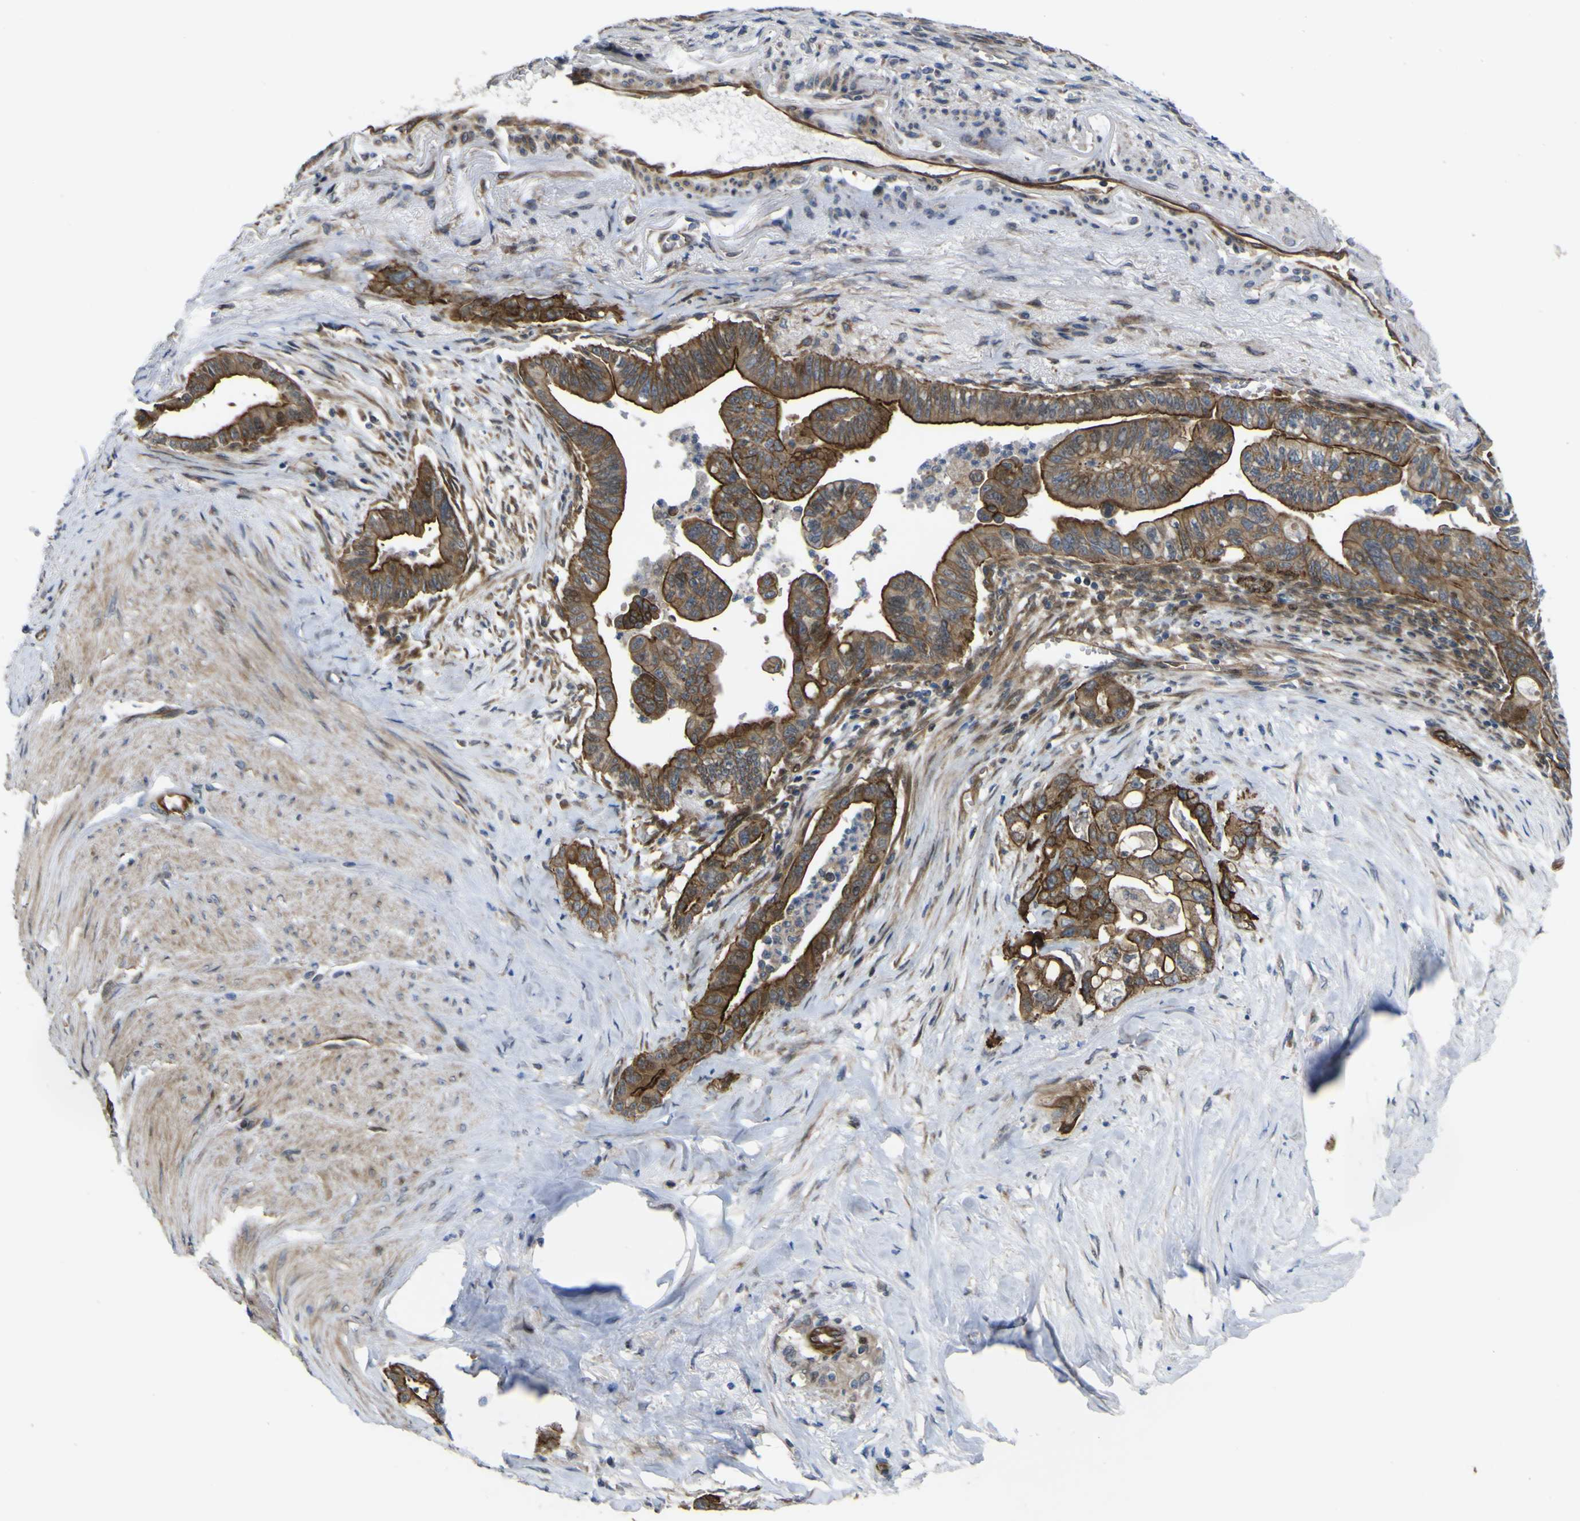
{"staining": {"intensity": "moderate", "quantity": ">75%", "location": "cytoplasmic/membranous"}, "tissue": "pancreatic cancer", "cell_type": "Tumor cells", "image_type": "cancer", "snomed": [{"axis": "morphology", "description": "Adenocarcinoma, NOS"}, {"axis": "topography", "description": "Pancreas"}], "caption": "The photomicrograph exhibits immunohistochemical staining of adenocarcinoma (pancreatic). There is moderate cytoplasmic/membranous staining is seen in about >75% of tumor cells.", "gene": "FBXO30", "patient": {"sex": "male", "age": 70}}